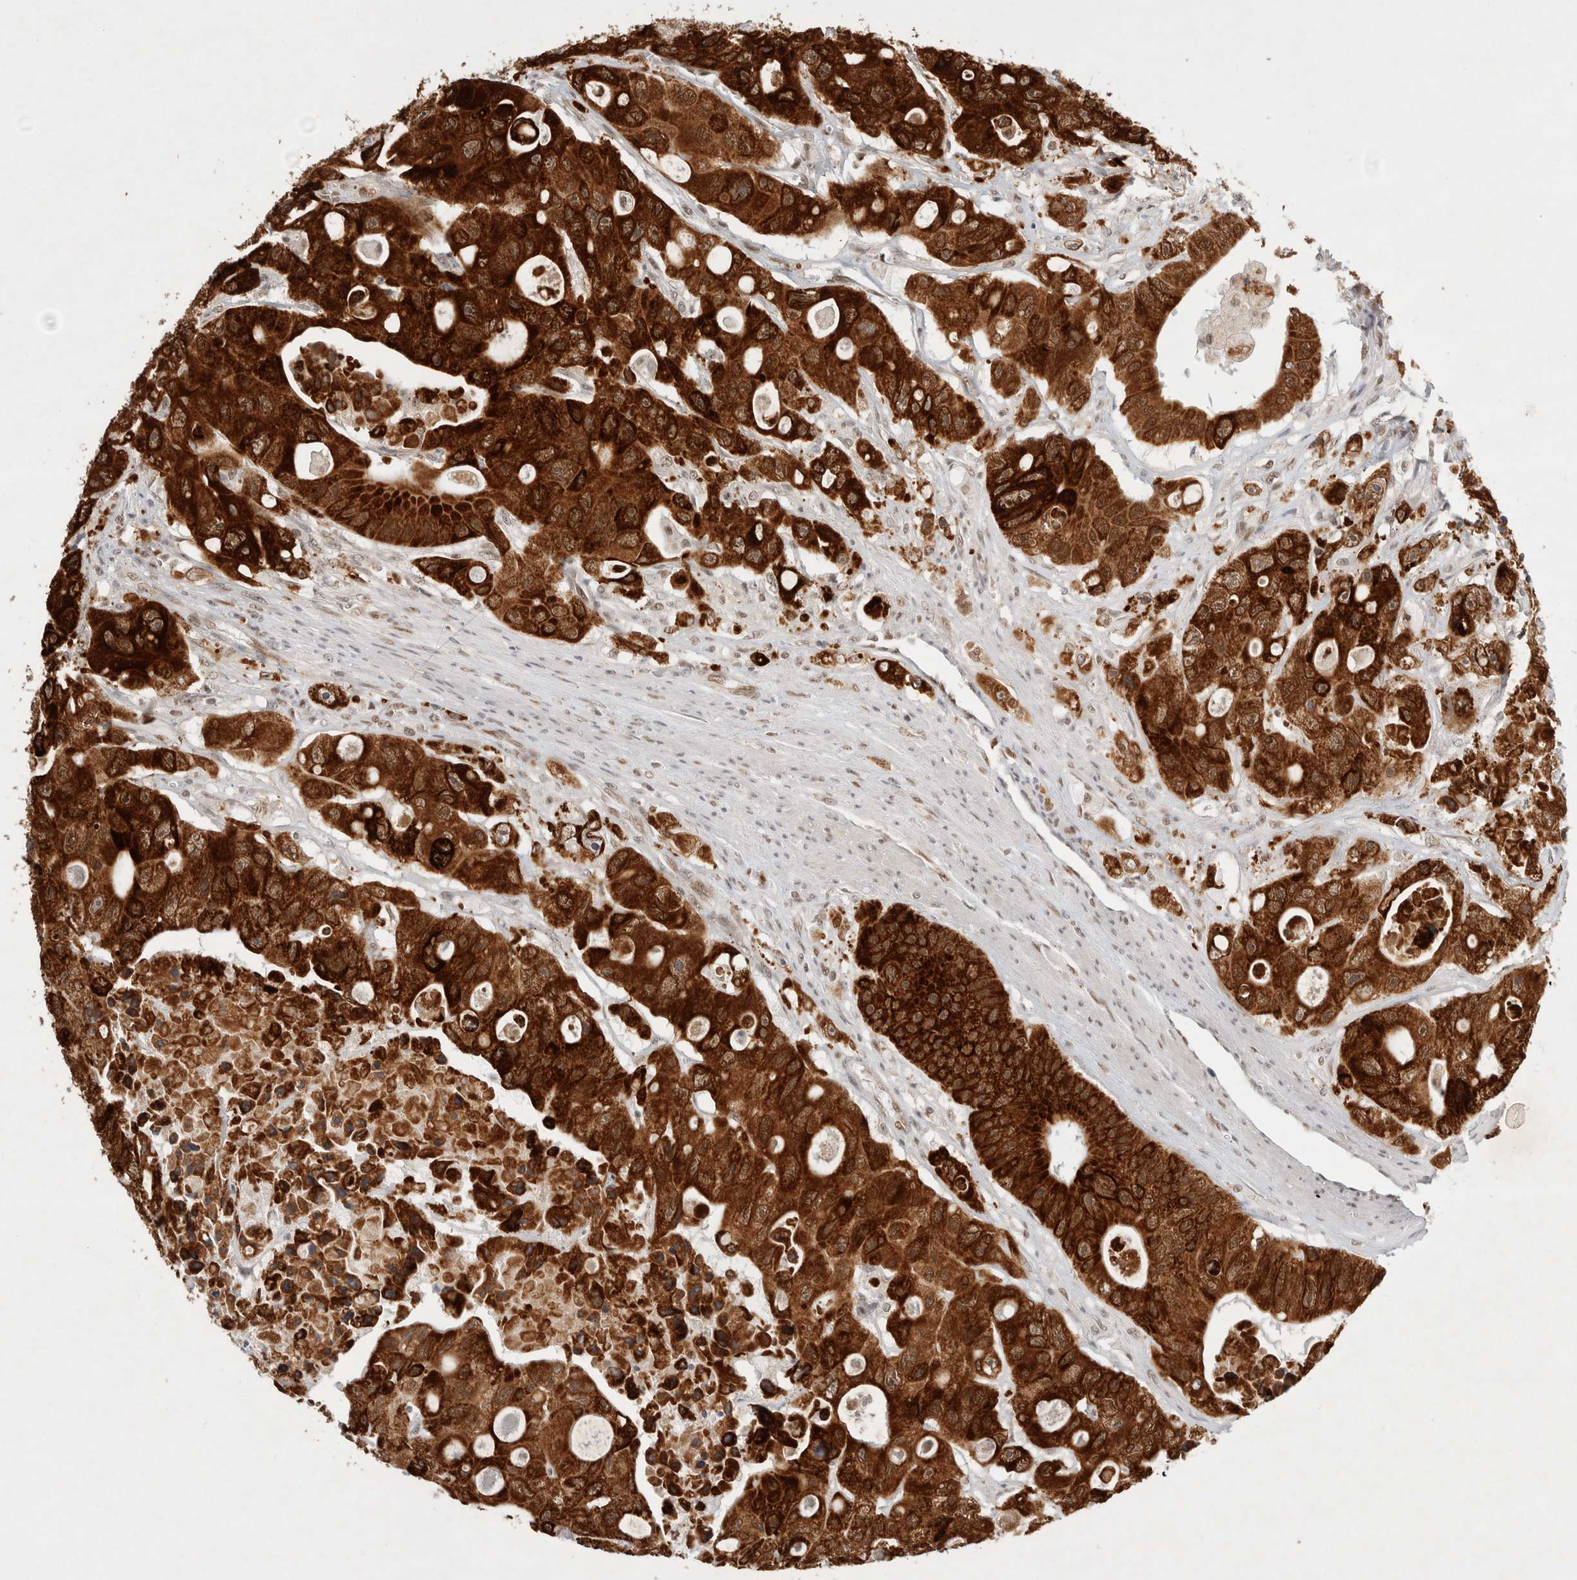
{"staining": {"intensity": "strong", "quantity": ">75%", "location": "cytoplasmic/membranous,nuclear"}, "tissue": "colorectal cancer", "cell_type": "Tumor cells", "image_type": "cancer", "snomed": [{"axis": "morphology", "description": "Adenocarcinoma, NOS"}, {"axis": "topography", "description": "Colon"}], "caption": "An image of human colorectal cancer (adenocarcinoma) stained for a protein demonstrates strong cytoplasmic/membranous and nuclear brown staining in tumor cells.", "gene": "GTF2I", "patient": {"sex": "female", "age": 46}}